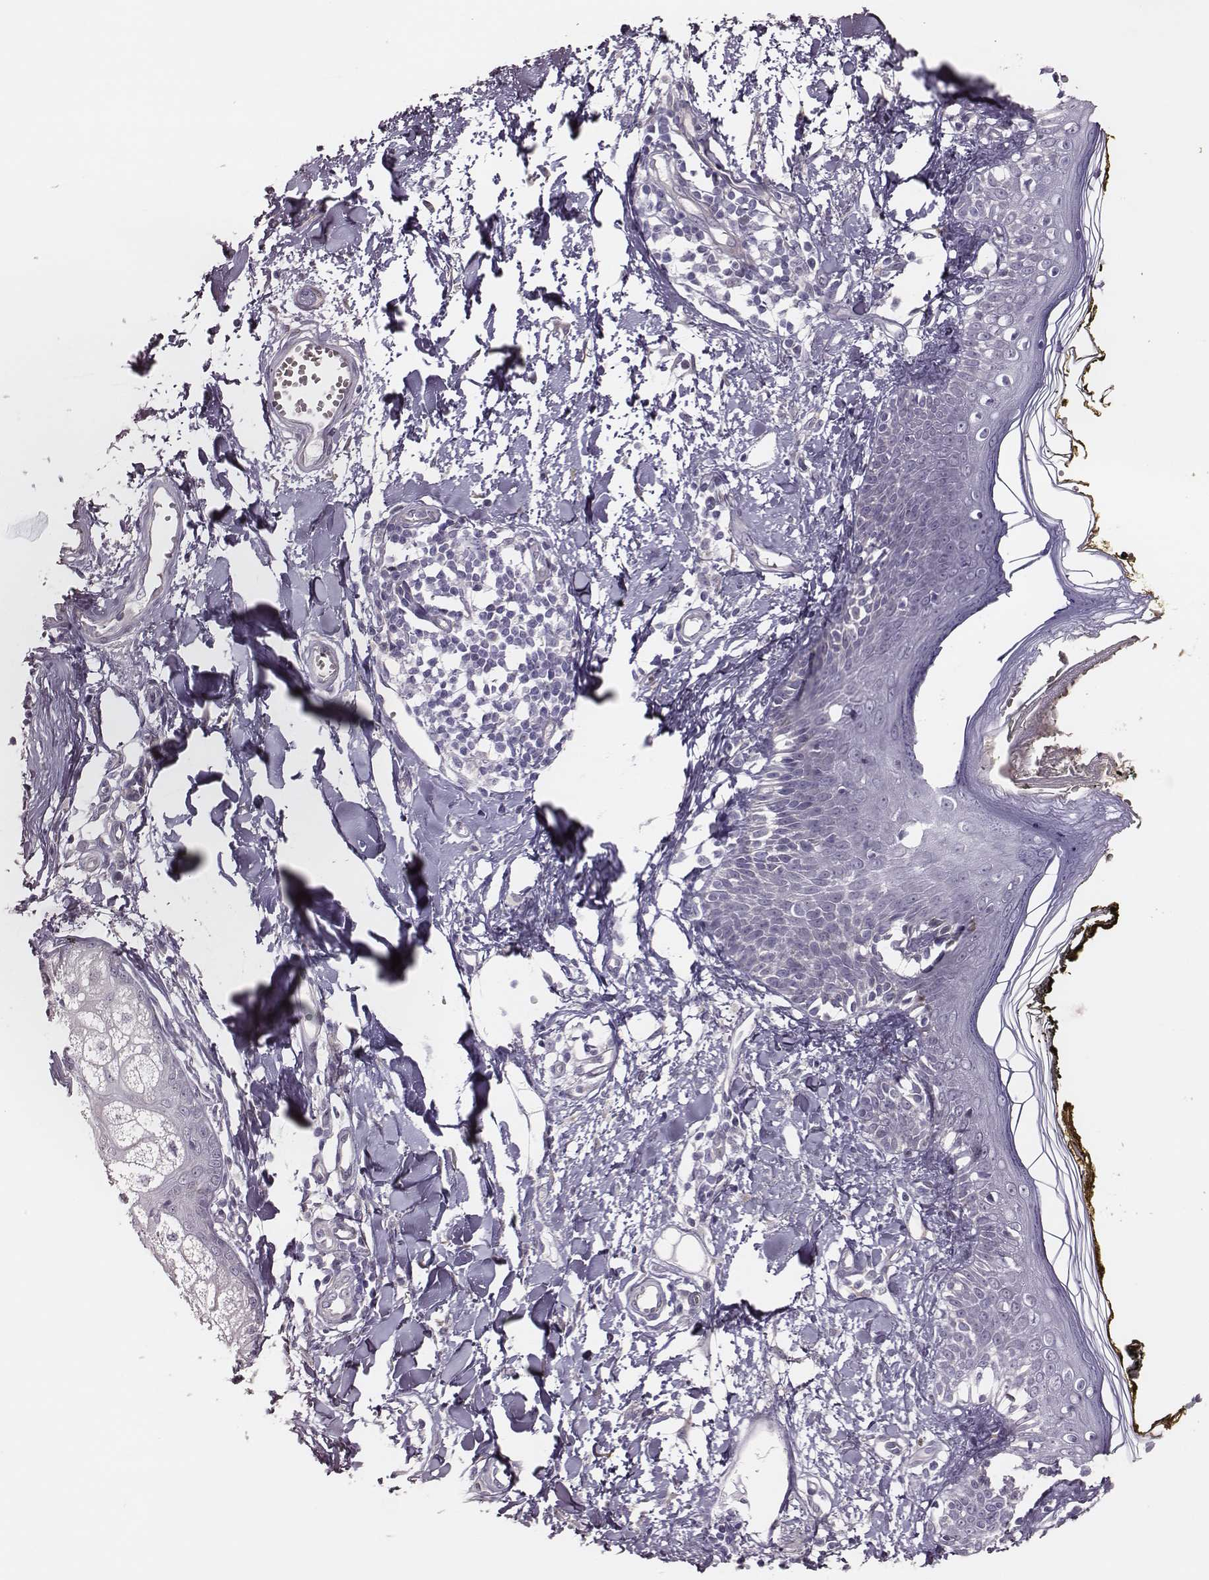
{"staining": {"intensity": "negative", "quantity": "none", "location": "none"}, "tissue": "skin", "cell_type": "Fibroblasts", "image_type": "normal", "snomed": [{"axis": "morphology", "description": "Normal tissue, NOS"}, {"axis": "topography", "description": "Skin"}], "caption": "Fibroblasts are negative for brown protein staining in unremarkable skin. (IHC, brightfield microscopy, high magnification).", "gene": "SCML2", "patient": {"sex": "male", "age": 76}}